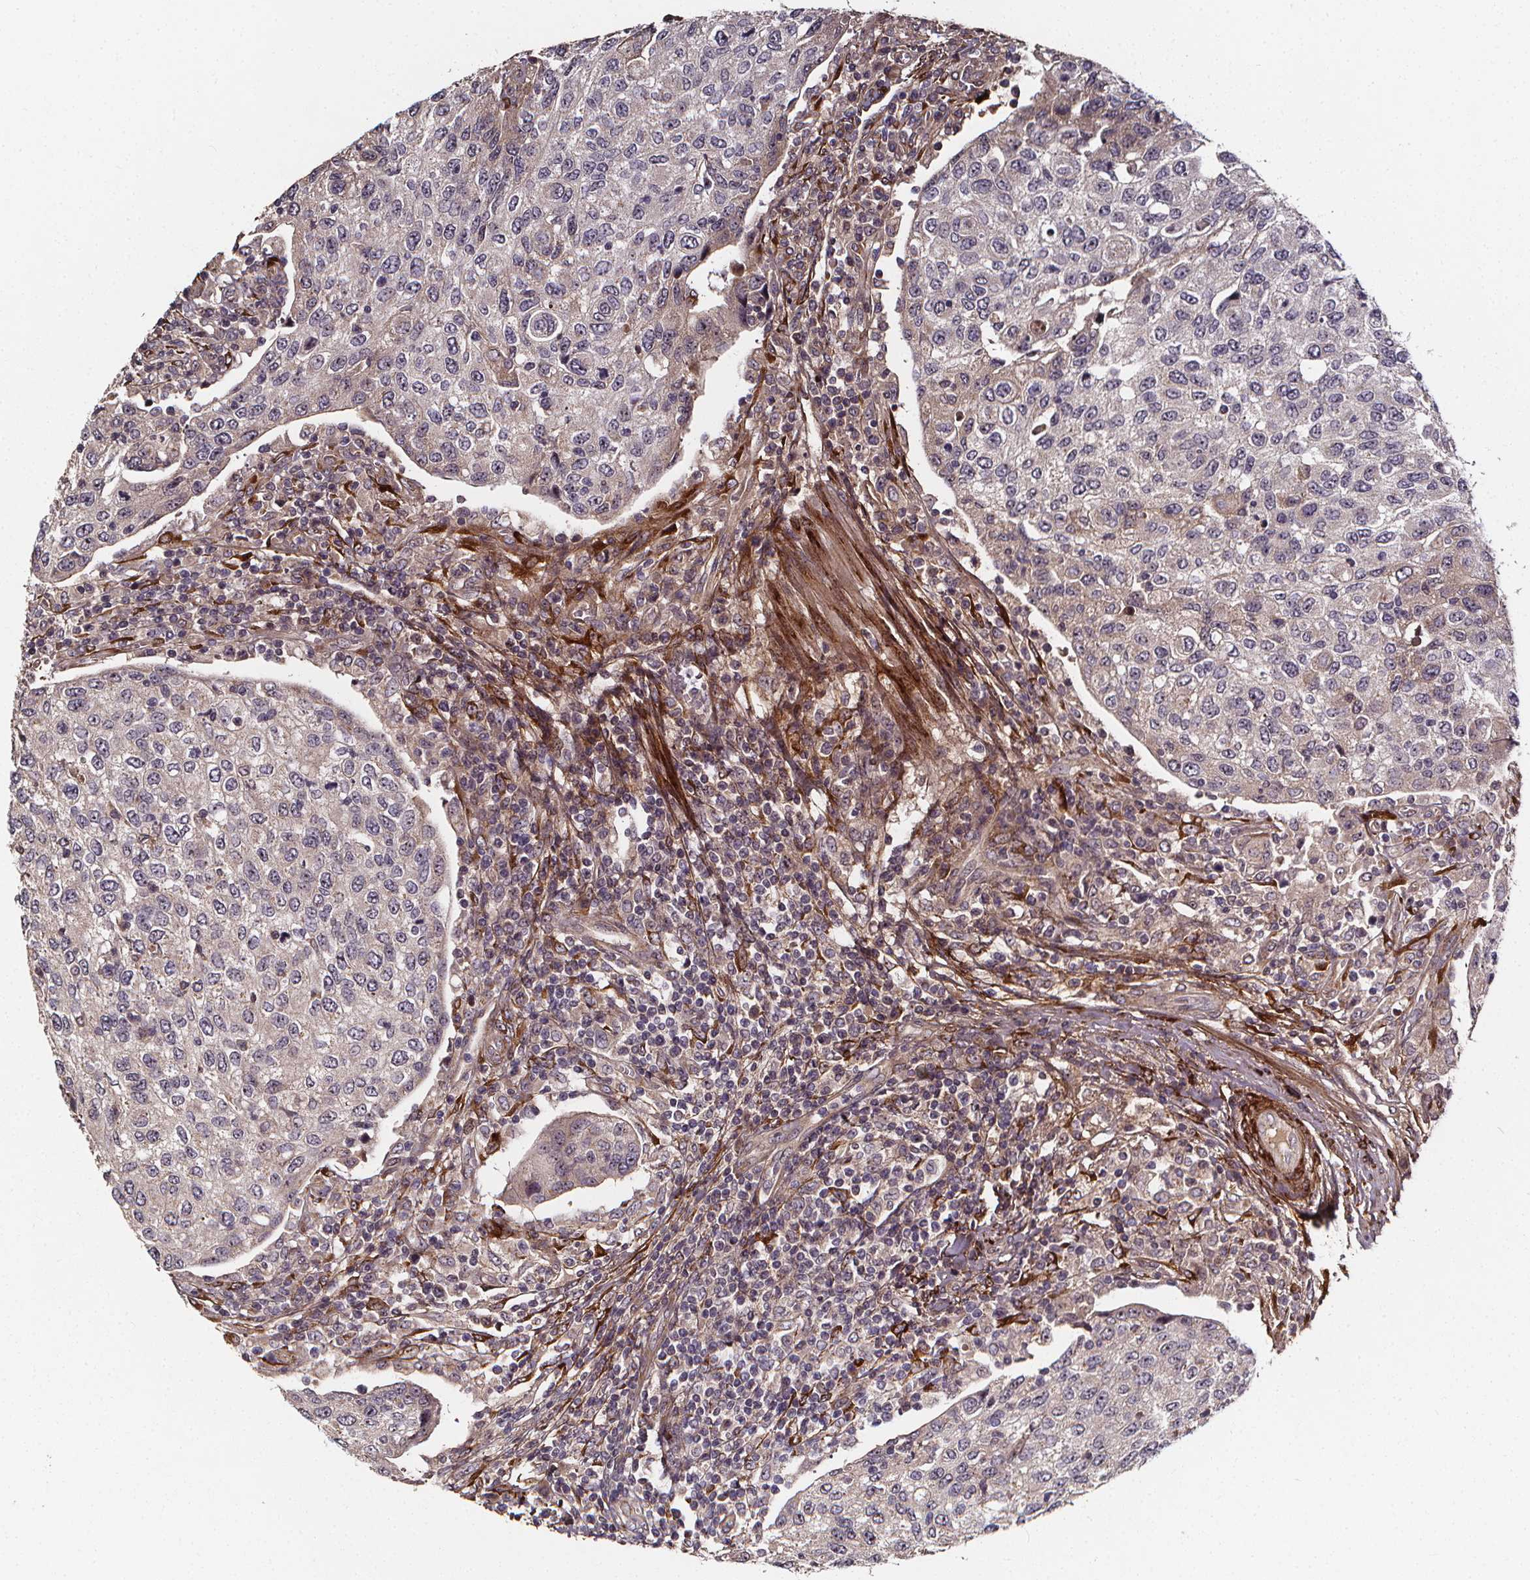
{"staining": {"intensity": "weak", "quantity": "<25%", "location": "cytoplasmic/membranous"}, "tissue": "urothelial cancer", "cell_type": "Tumor cells", "image_type": "cancer", "snomed": [{"axis": "morphology", "description": "Urothelial carcinoma, High grade"}, {"axis": "topography", "description": "Urinary bladder"}], "caption": "Micrograph shows no protein expression in tumor cells of urothelial cancer tissue. (Stains: DAB immunohistochemistry with hematoxylin counter stain, Microscopy: brightfield microscopy at high magnification).", "gene": "AEBP1", "patient": {"sex": "female", "age": 78}}